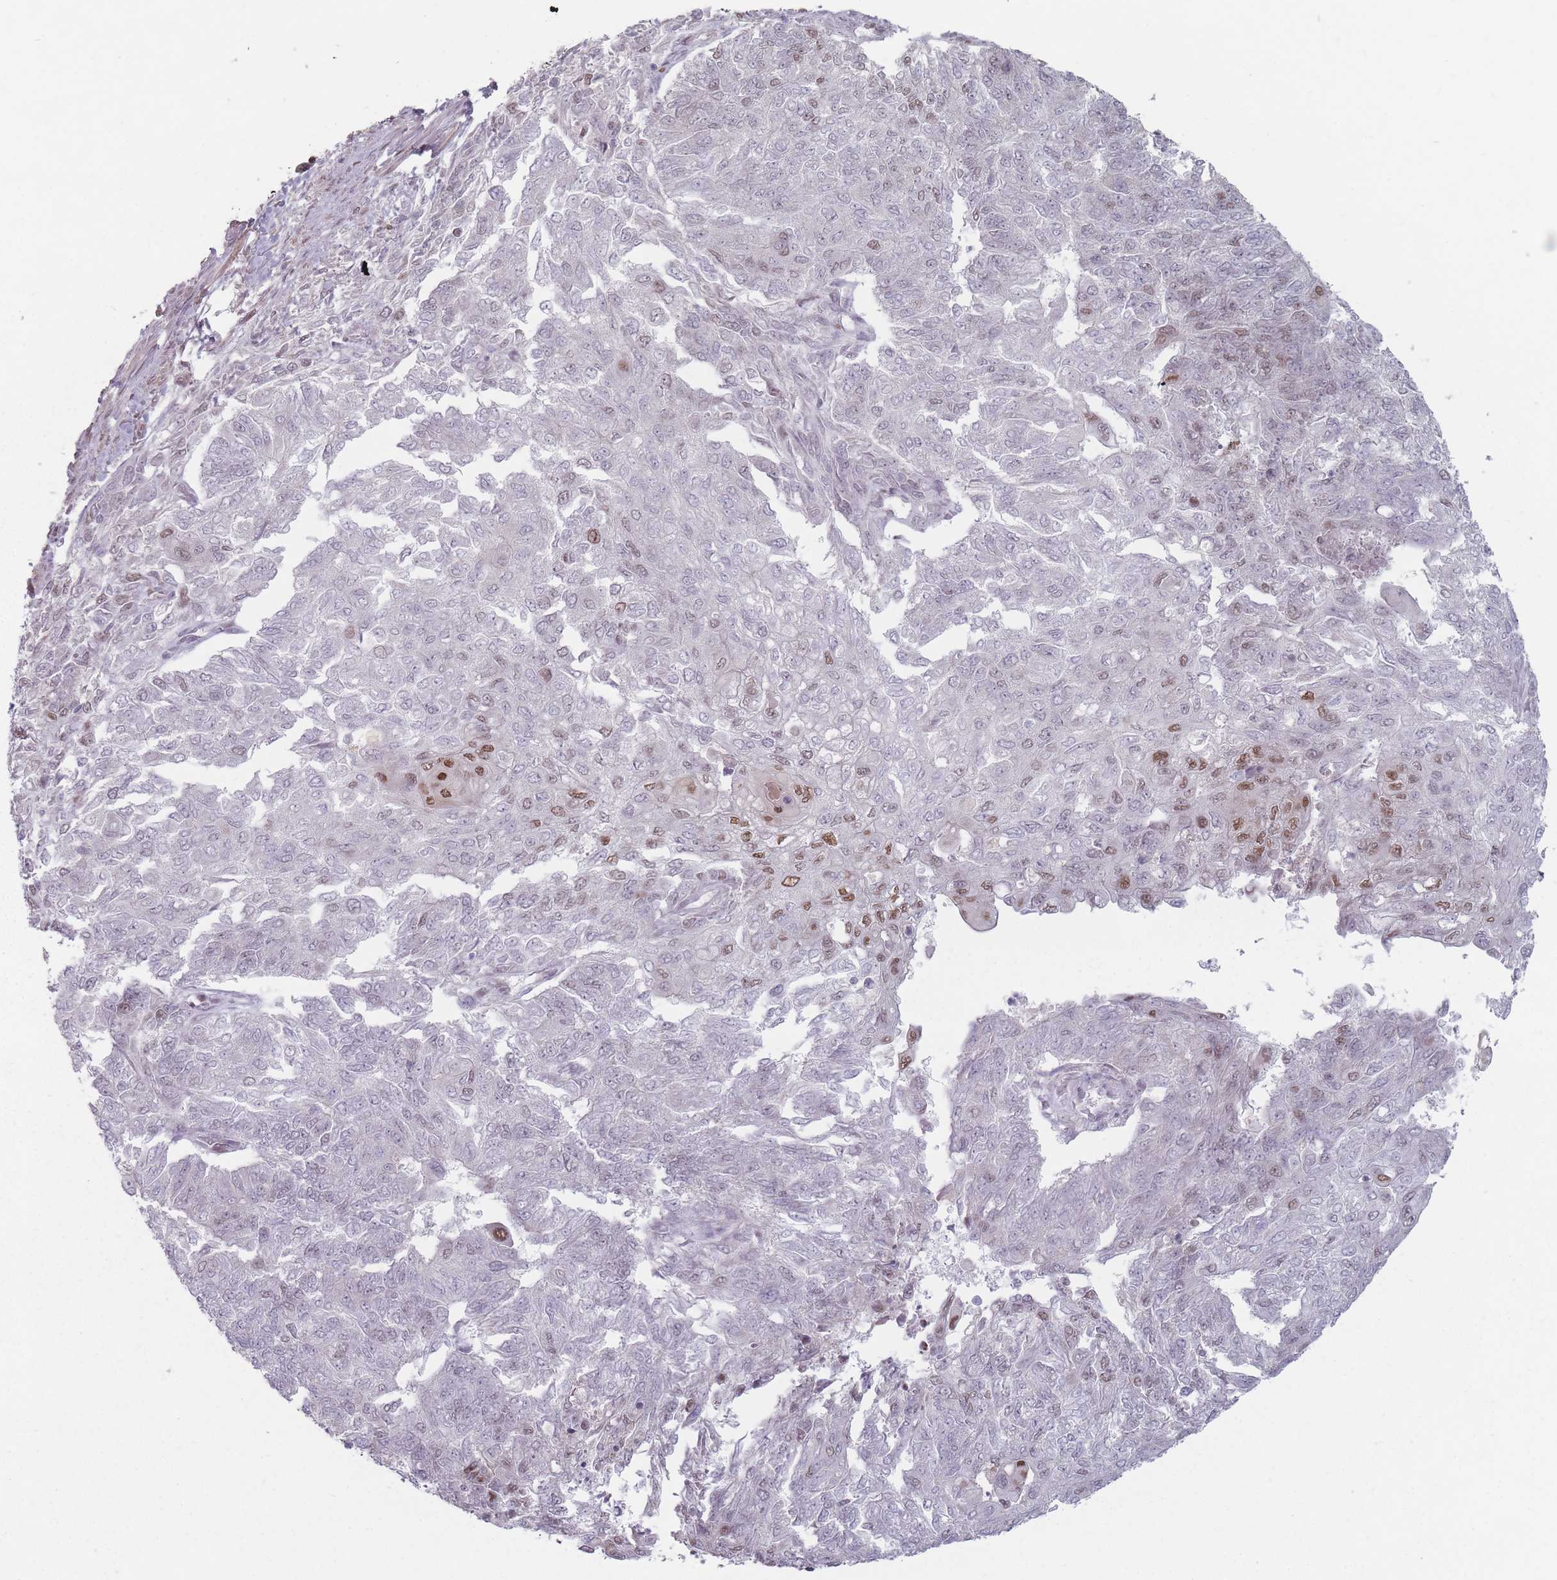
{"staining": {"intensity": "moderate", "quantity": "<25%", "location": "nuclear"}, "tissue": "endometrial cancer", "cell_type": "Tumor cells", "image_type": "cancer", "snomed": [{"axis": "morphology", "description": "Adenocarcinoma, NOS"}, {"axis": "topography", "description": "Endometrium"}], "caption": "Immunohistochemistry (IHC) (DAB (3,3'-diaminobenzidine)) staining of adenocarcinoma (endometrial) demonstrates moderate nuclear protein staining in approximately <25% of tumor cells.", "gene": "SH3BGRL2", "patient": {"sex": "female", "age": 32}}